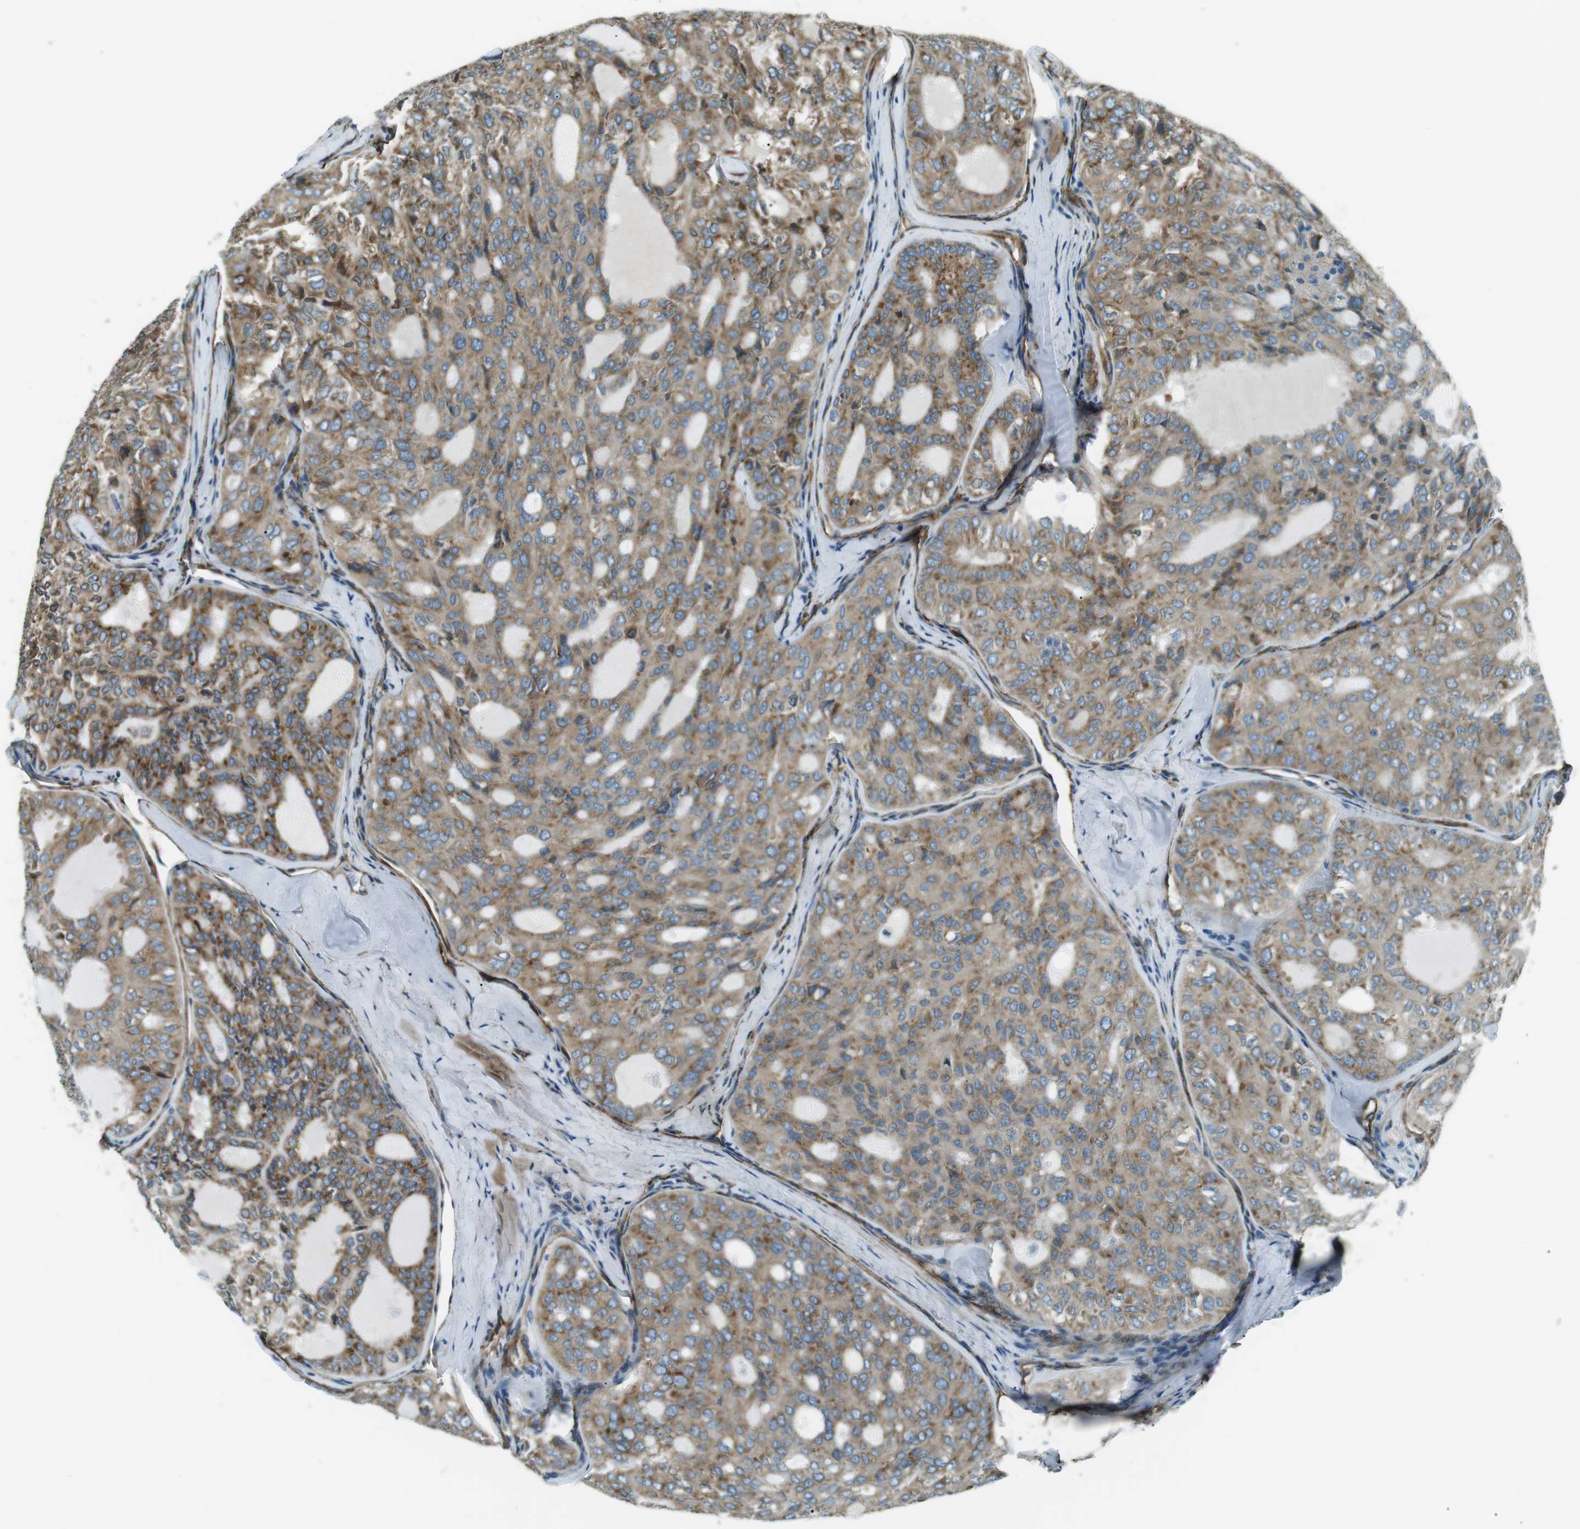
{"staining": {"intensity": "moderate", "quantity": ">75%", "location": "cytoplasmic/membranous"}, "tissue": "thyroid cancer", "cell_type": "Tumor cells", "image_type": "cancer", "snomed": [{"axis": "morphology", "description": "Follicular adenoma carcinoma, NOS"}, {"axis": "topography", "description": "Thyroid gland"}], "caption": "Protein analysis of follicular adenoma carcinoma (thyroid) tissue demonstrates moderate cytoplasmic/membranous positivity in approximately >75% of tumor cells. (Stains: DAB (3,3'-diaminobenzidine) in brown, nuclei in blue, Microscopy: brightfield microscopy at high magnification).", "gene": "ODR4", "patient": {"sex": "male", "age": 75}}